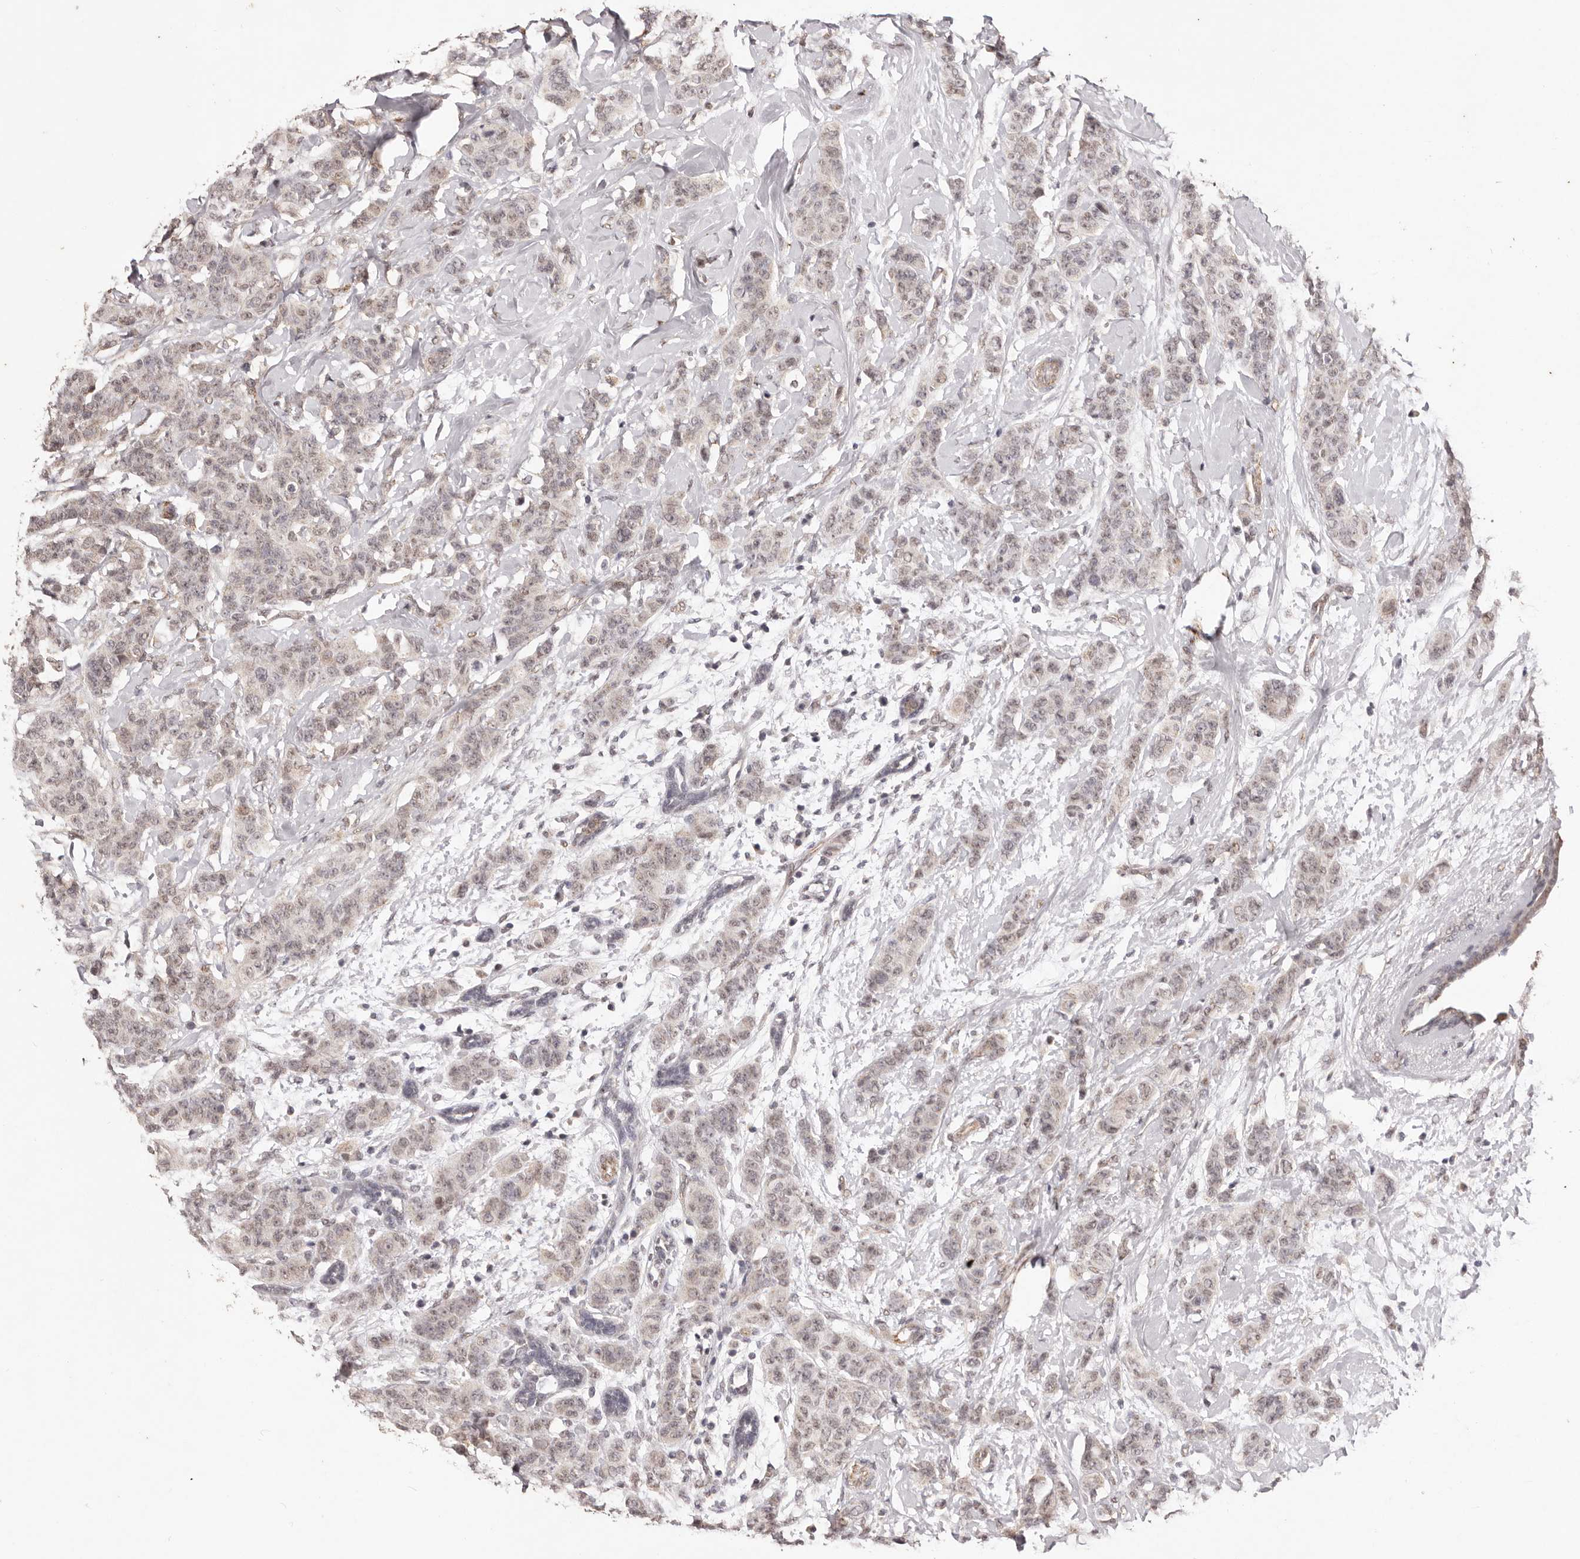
{"staining": {"intensity": "weak", "quantity": ">75%", "location": "nuclear"}, "tissue": "breast cancer", "cell_type": "Tumor cells", "image_type": "cancer", "snomed": [{"axis": "morphology", "description": "Normal tissue, NOS"}, {"axis": "morphology", "description": "Duct carcinoma"}, {"axis": "topography", "description": "Breast"}], "caption": "An image of human breast cancer (intraductal carcinoma) stained for a protein displays weak nuclear brown staining in tumor cells.", "gene": "RPS6KA5", "patient": {"sex": "female", "age": 40}}